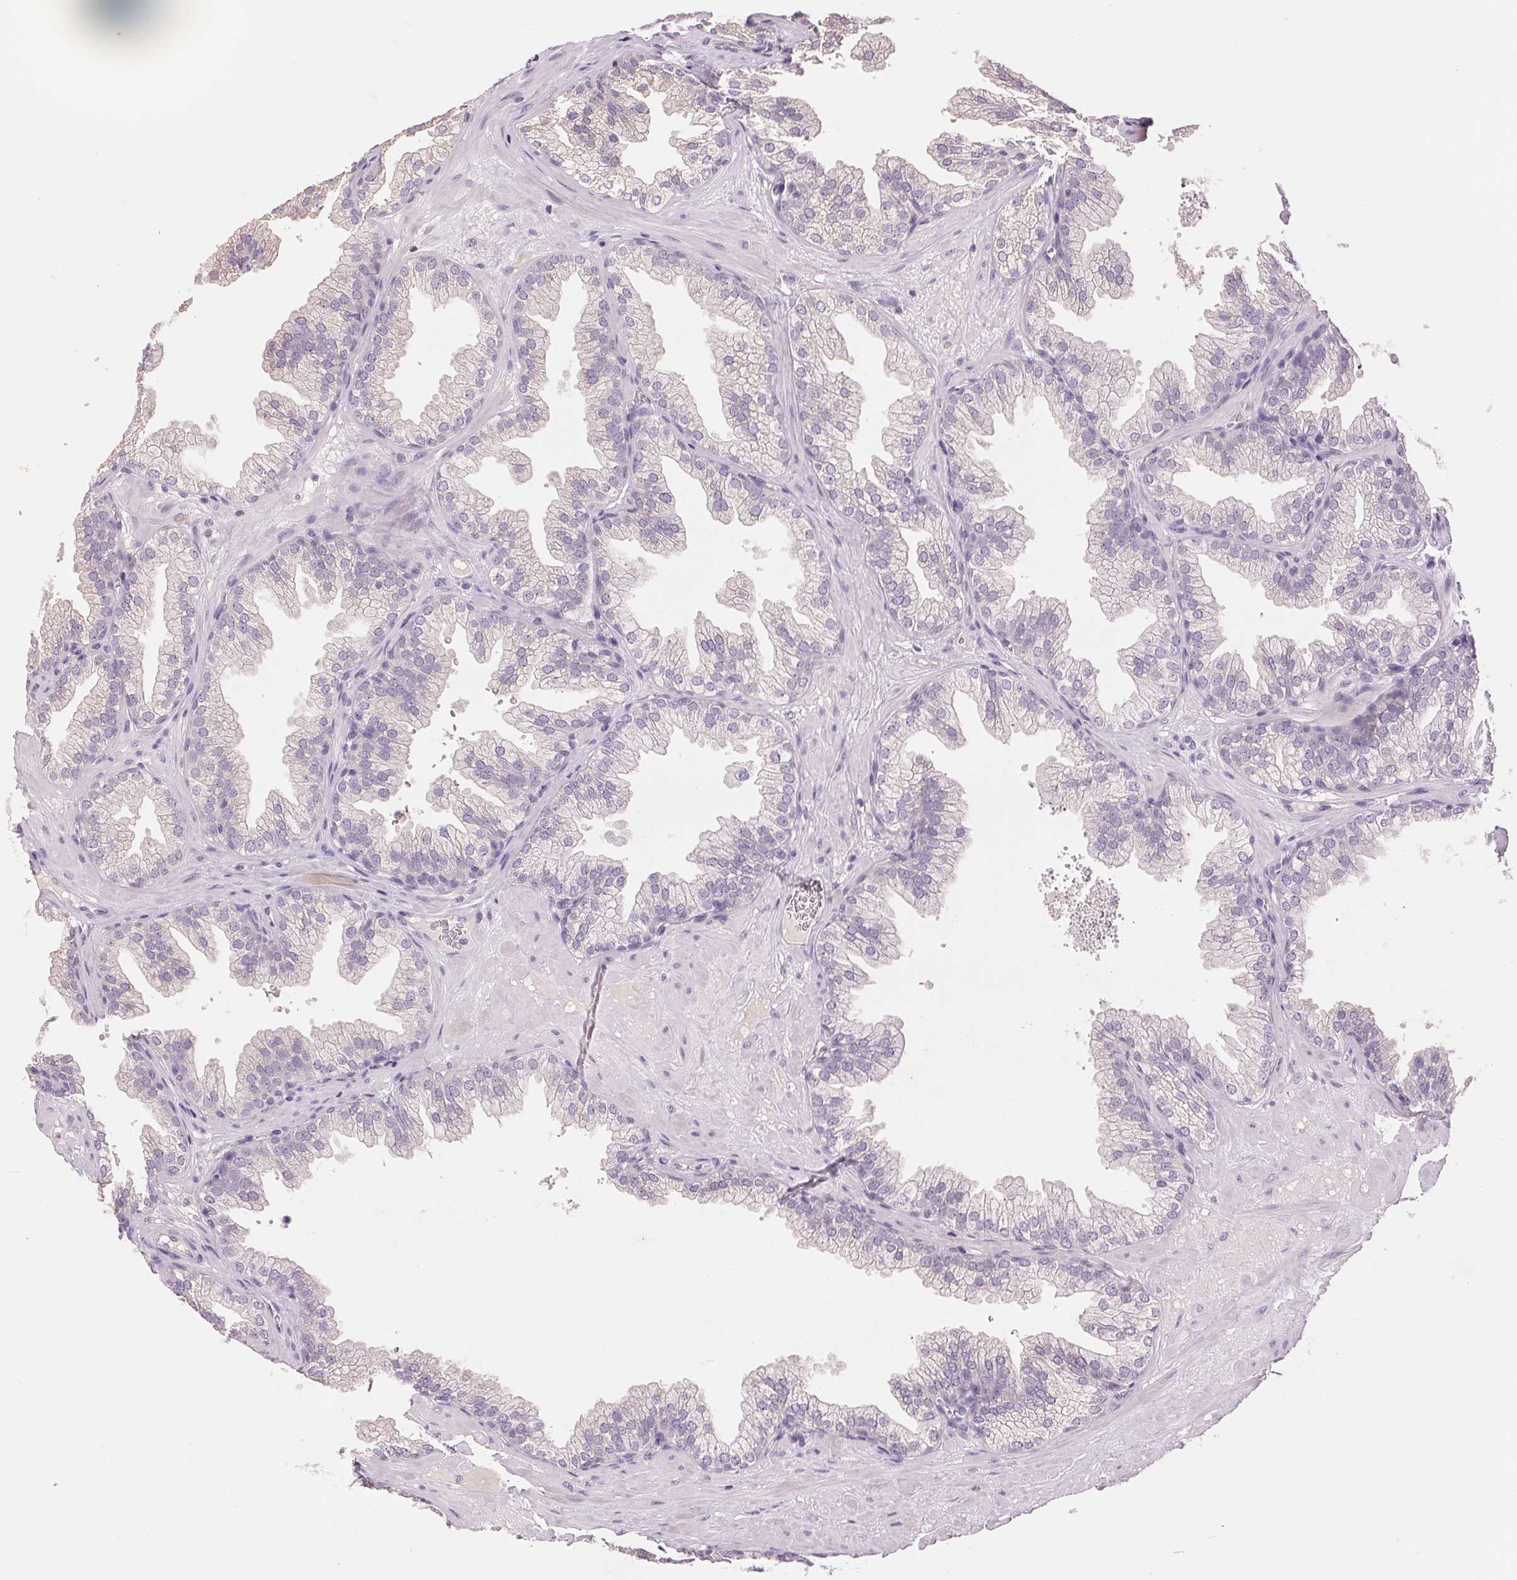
{"staining": {"intensity": "negative", "quantity": "none", "location": "none"}, "tissue": "prostate", "cell_type": "Glandular cells", "image_type": "normal", "snomed": [{"axis": "morphology", "description": "Normal tissue, NOS"}, {"axis": "topography", "description": "Prostate"}], "caption": "Immunohistochemical staining of normal human prostate shows no significant positivity in glandular cells.", "gene": "FXYD4", "patient": {"sex": "male", "age": 37}}